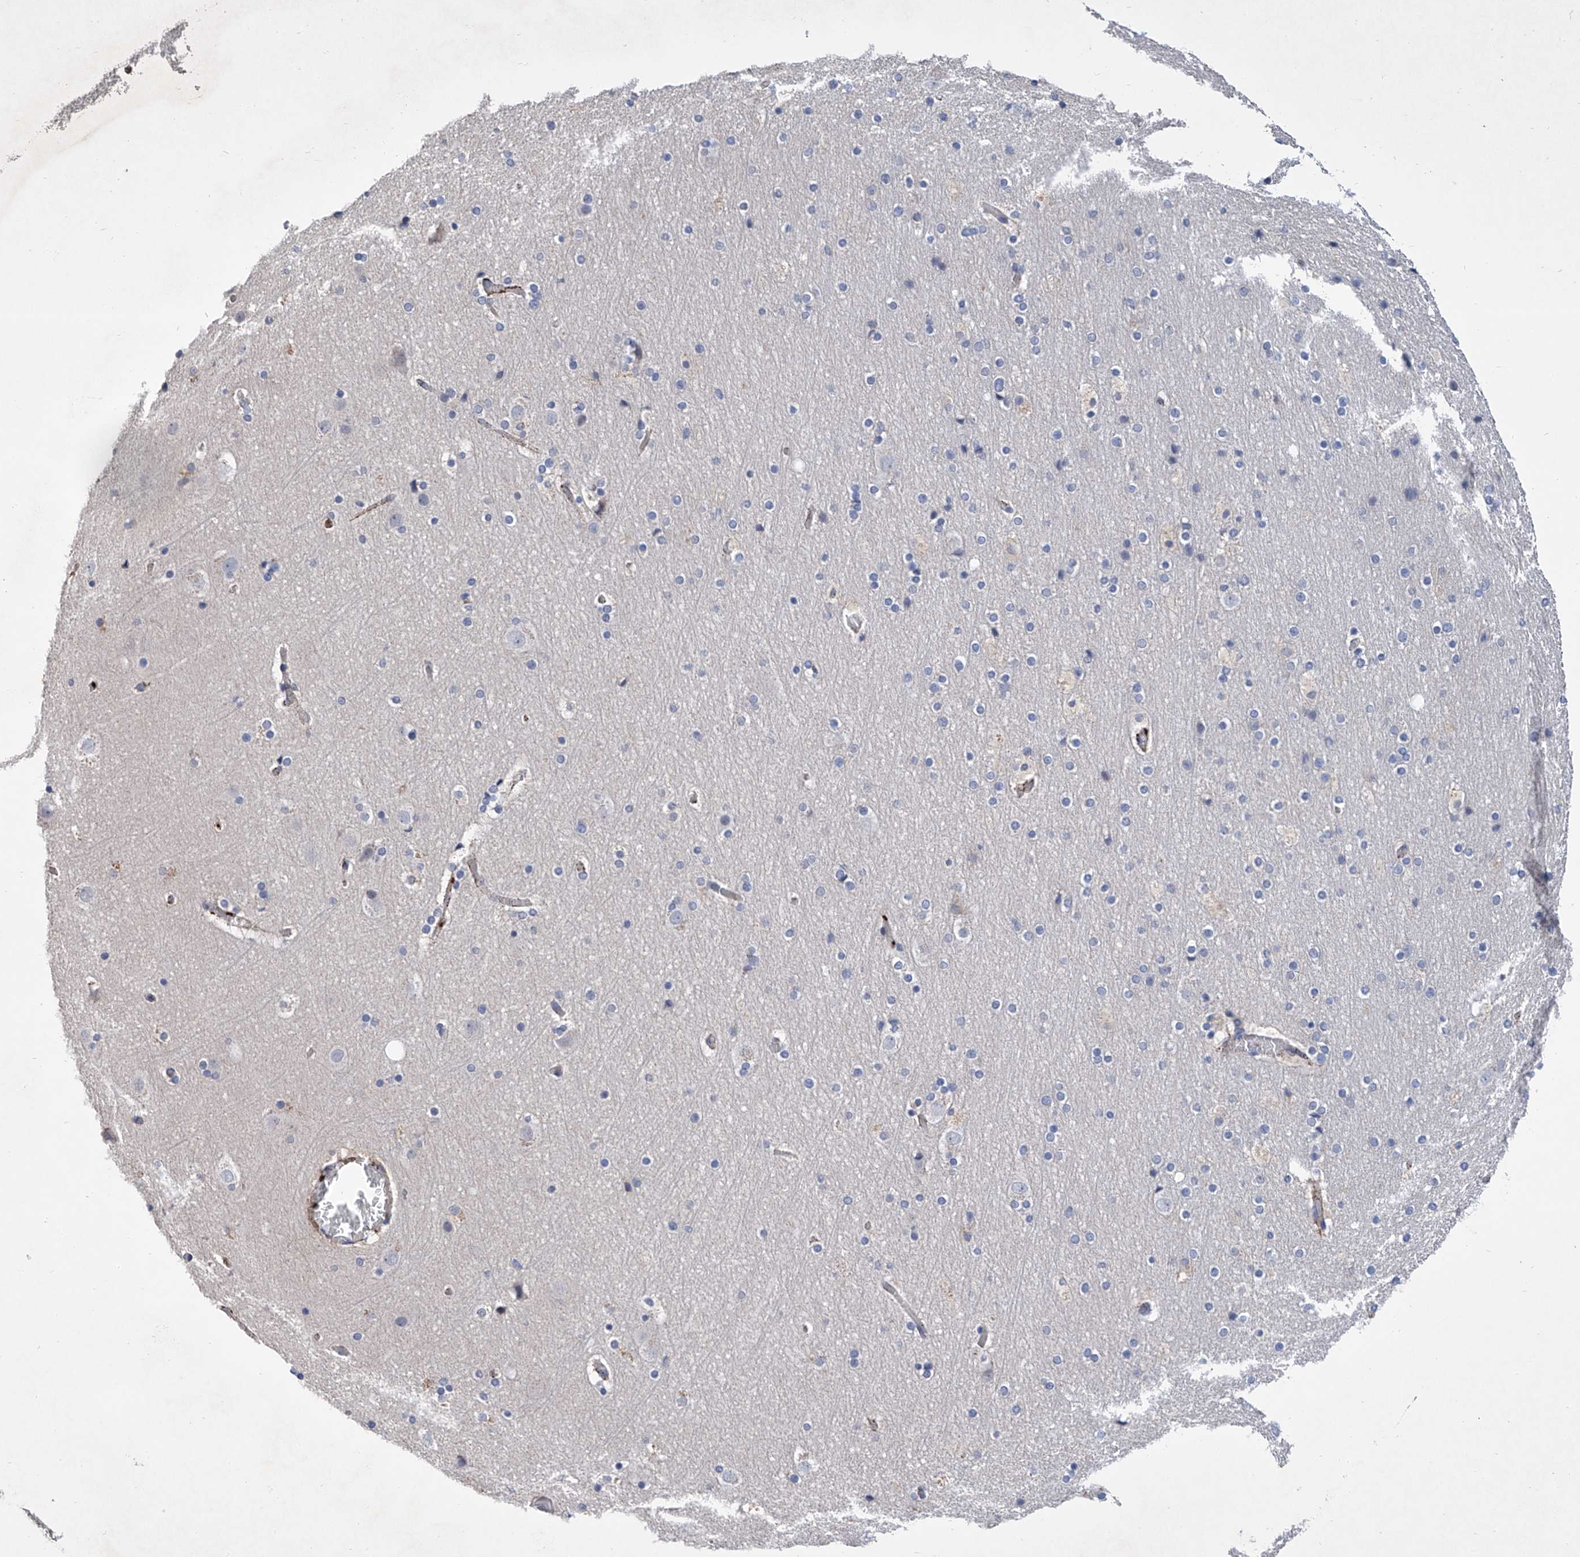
{"staining": {"intensity": "weak", "quantity": "<25%", "location": "cytoplasmic/membranous"}, "tissue": "cerebral cortex", "cell_type": "Endothelial cells", "image_type": "normal", "snomed": [{"axis": "morphology", "description": "Normal tissue, NOS"}, {"axis": "topography", "description": "Cerebral cortex"}], "caption": "This micrograph is of unremarkable cerebral cortex stained with immunohistochemistry to label a protein in brown with the nuclei are counter-stained blue. There is no expression in endothelial cells.", "gene": "GPT", "patient": {"sex": "male", "age": 57}}